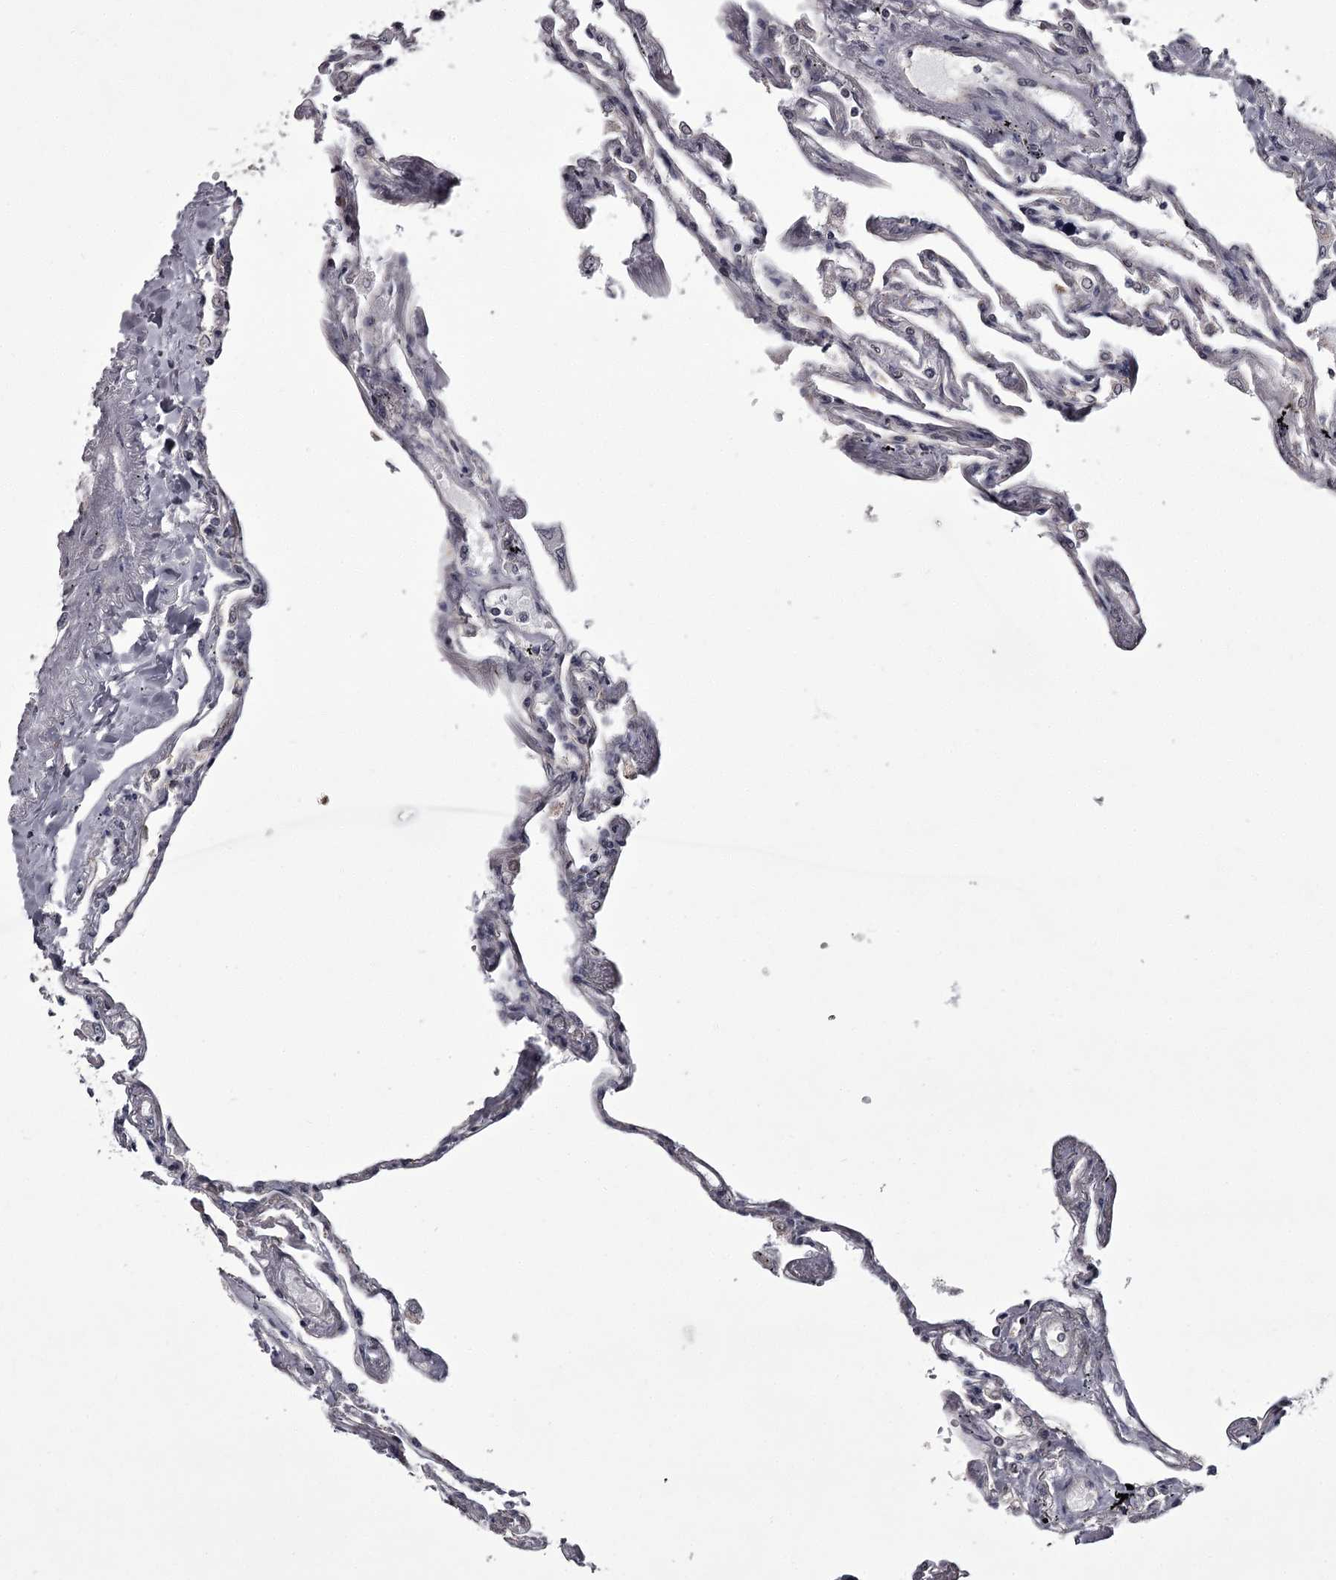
{"staining": {"intensity": "weak", "quantity": "<25%", "location": "cytoplasmic/membranous"}, "tissue": "lung", "cell_type": "Alveolar cells", "image_type": "normal", "snomed": [{"axis": "morphology", "description": "Normal tissue, NOS"}, {"axis": "topography", "description": "Lung"}], "caption": "Human lung stained for a protein using IHC shows no expression in alveolar cells.", "gene": "CCDC92", "patient": {"sex": "female", "age": 67}}